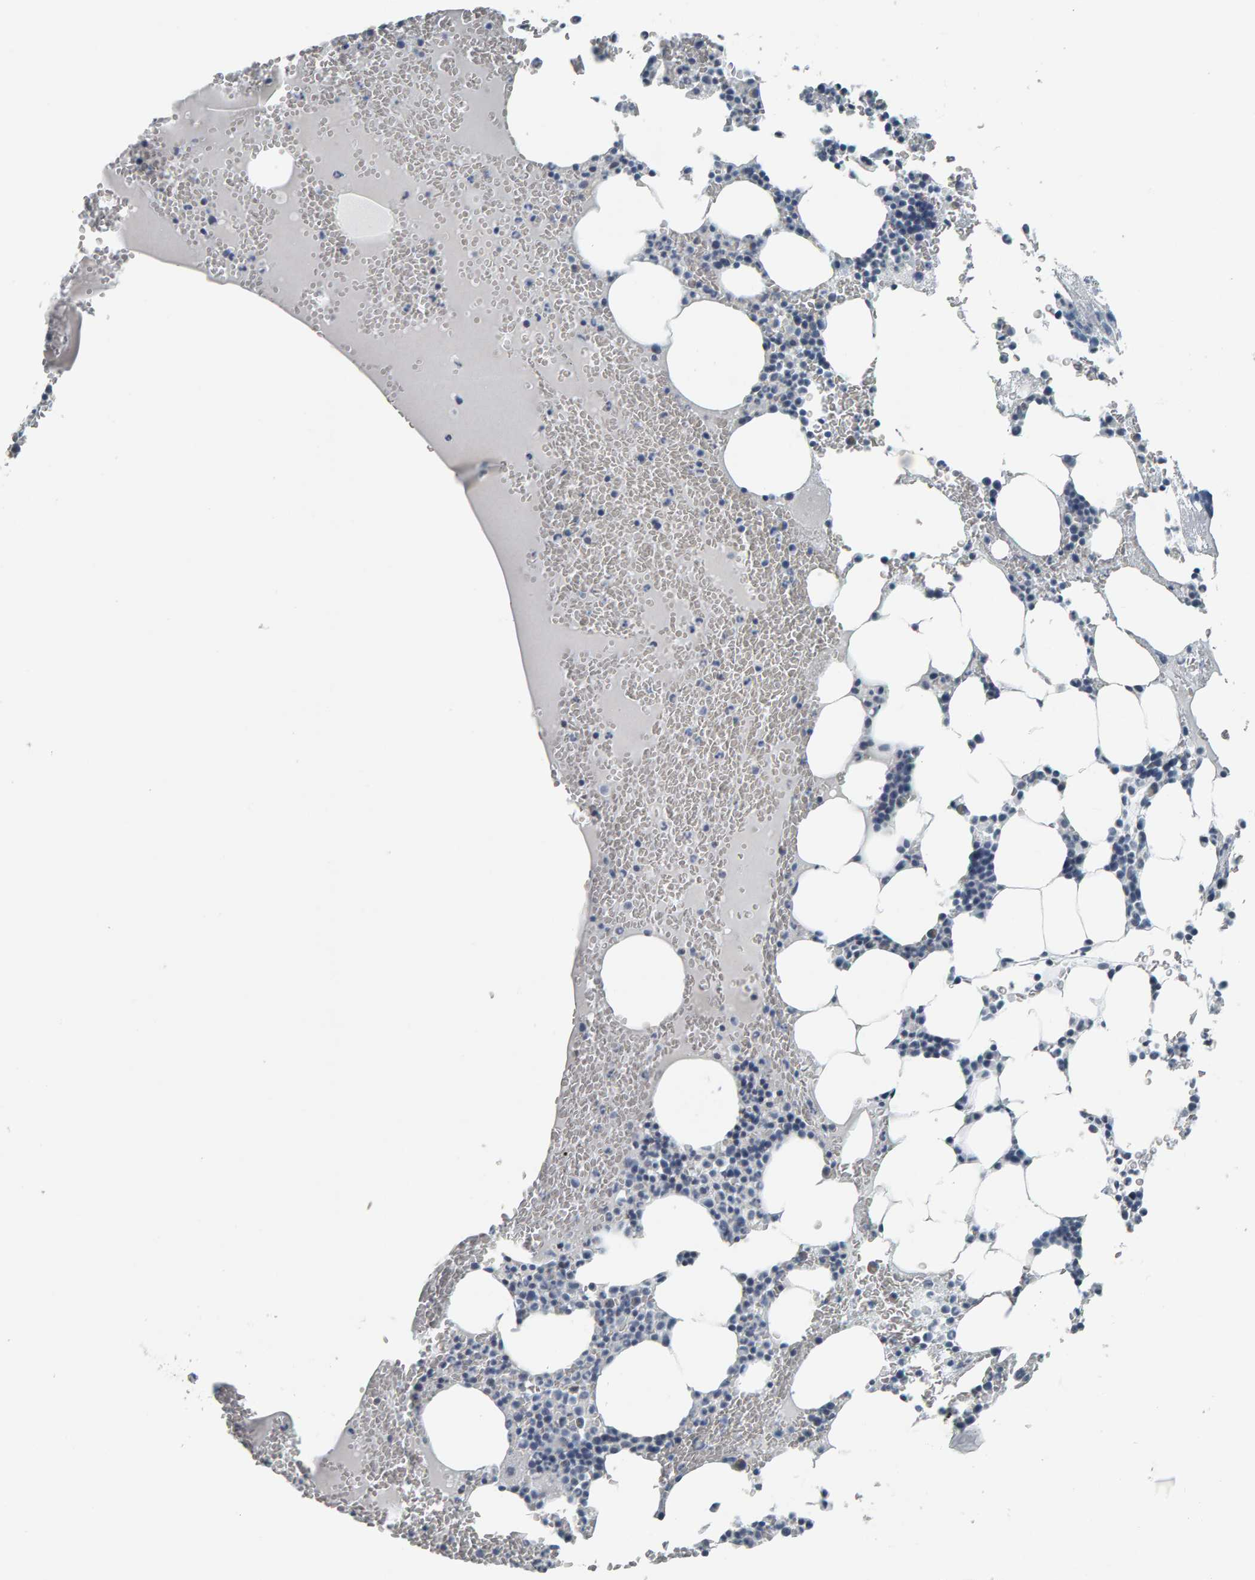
{"staining": {"intensity": "negative", "quantity": "none", "location": "none"}, "tissue": "bone marrow", "cell_type": "Hematopoietic cells", "image_type": "normal", "snomed": [{"axis": "morphology", "description": "Normal tissue, NOS"}, {"axis": "morphology", "description": "Inflammation, NOS"}, {"axis": "topography", "description": "Bone marrow"}], "caption": "An immunohistochemistry micrograph of benign bone marrow is shown. There is no staining in hematopoietic cells of bone marrow.", "gene": "PYY", "patient": {"sex": "female", "age": 67}}